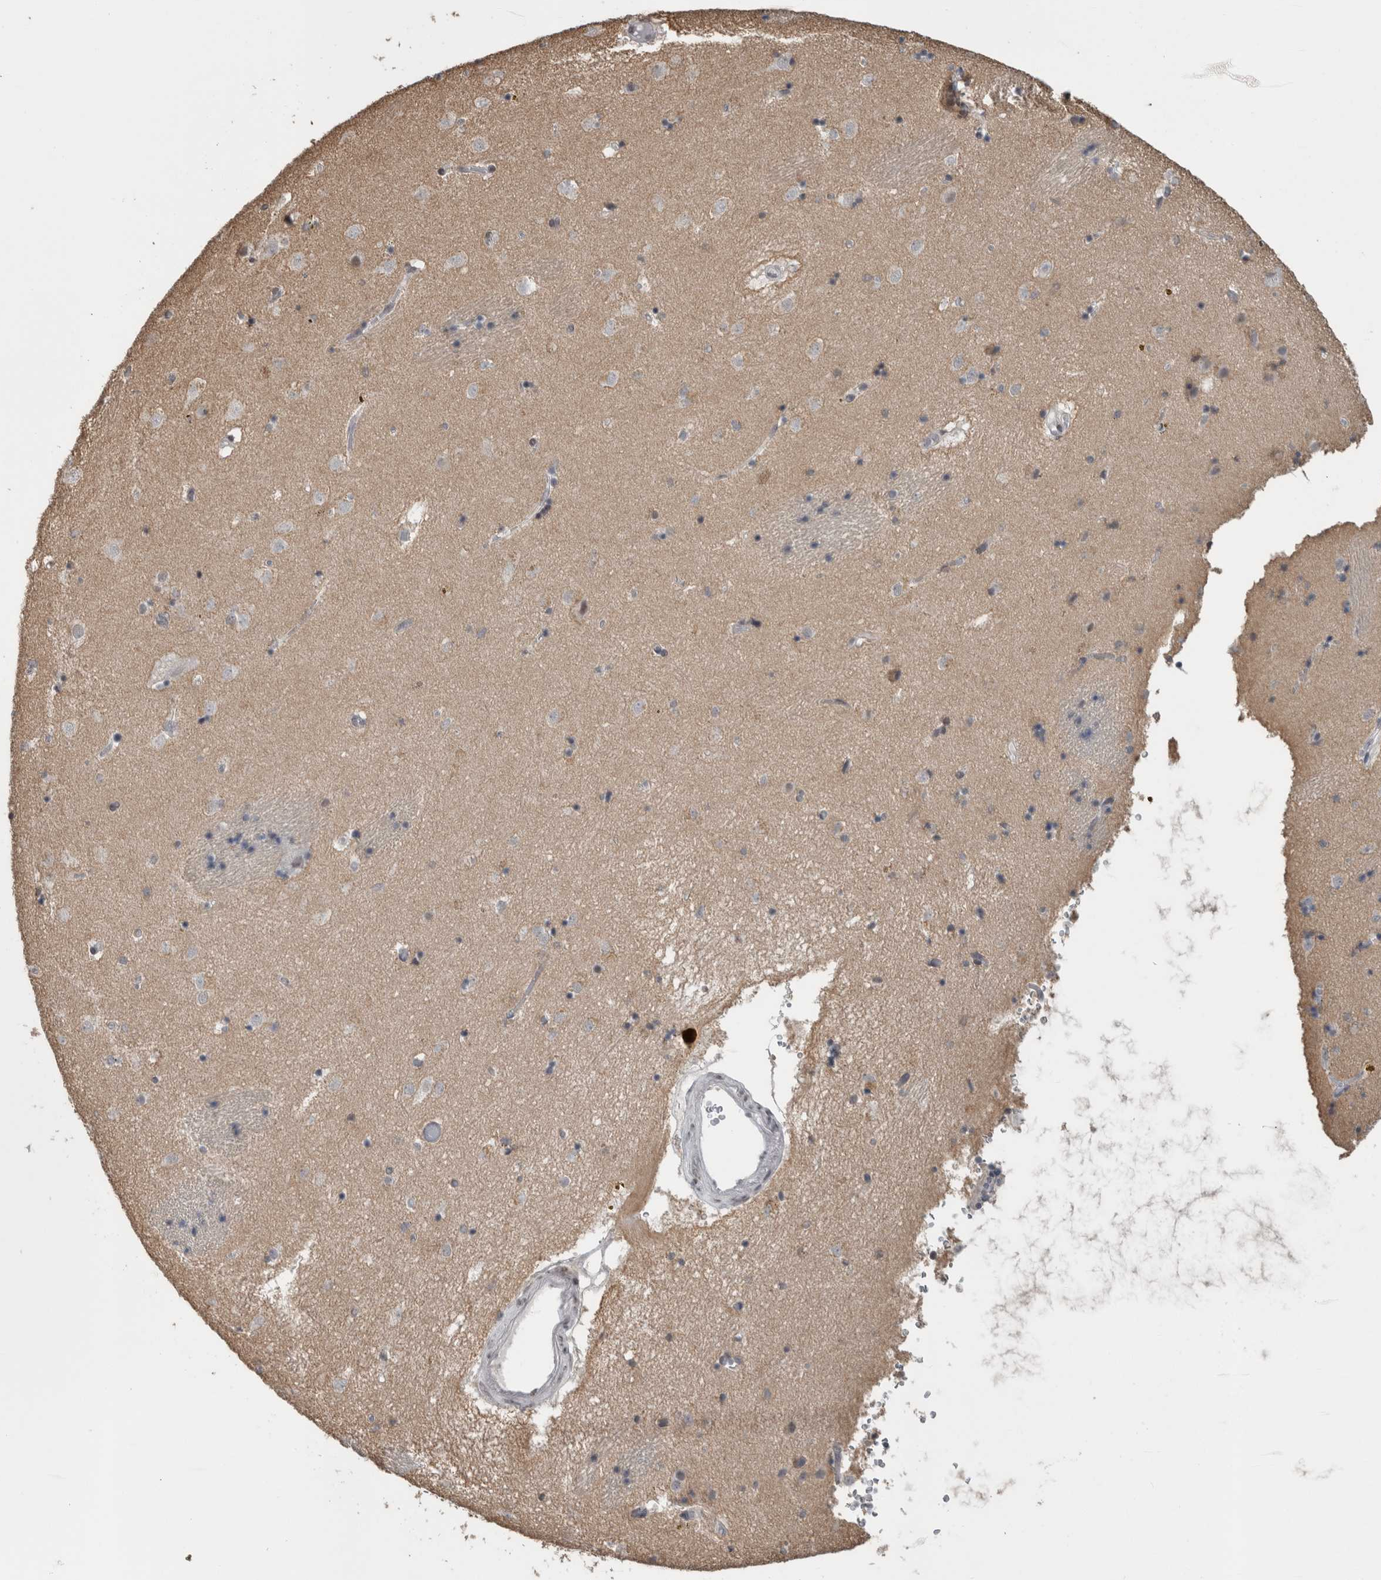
{"staining": {"intensity": "weak", "quantity": "<25%", "location": "nuclear"}, "tissue": "caudate", "cell_type": "Glial cells", "image_type": "normal", "snomed": [{"axis": "morphology", "description": "Normal tissue, NOS"}, {"axis": "topography", "description": "Lateral ventricle wall"}], "caption": "High power microscopy micrograph of an immunohistochemistry (IHC) photomicrograph of unremarkable caudate, revealing no significant expression in glial cells. (IHC, brightfield microscopy, high magnification).", "gene": "ACSF2", "patient": {"sex": "male", "age": 70}}